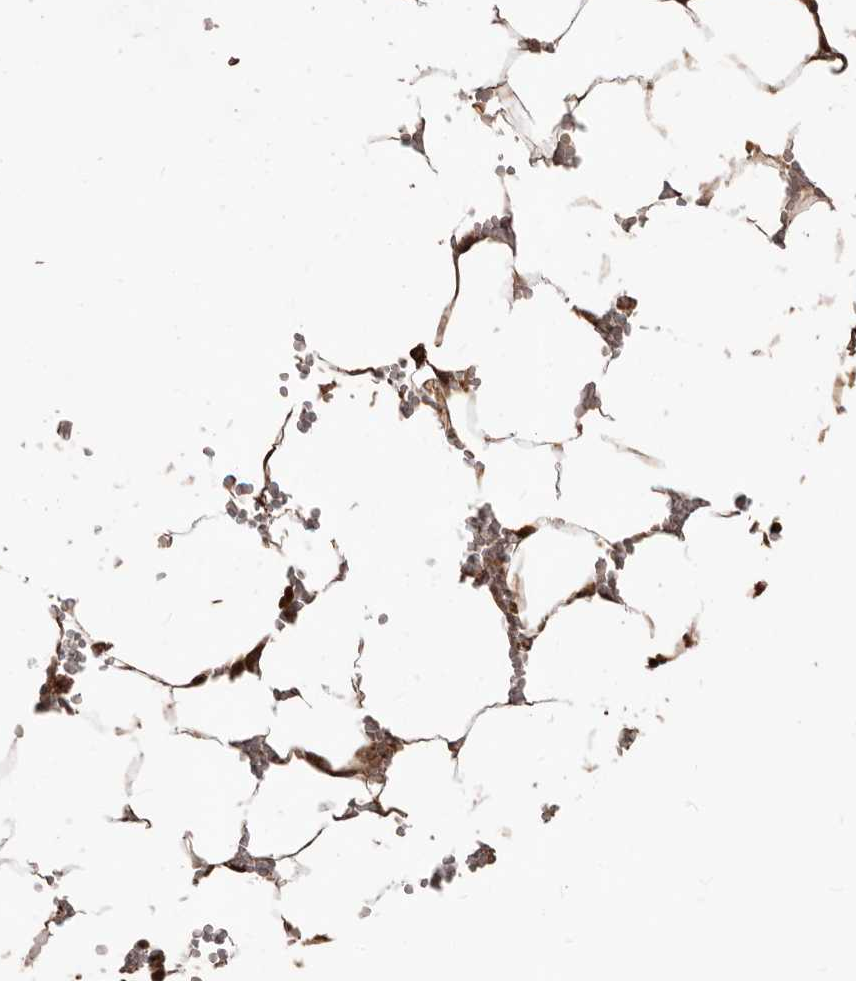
{"staining": {"intensity": "moderate", "quantity": "25%-75%", "location": "cytoplasmic/membranous,nuclear"}, "tissue": "bone marrow", "cell_type": "Hematopoietic cells", "image_type": "normal", "snomed": [{"axis": "morphology", "description": "Normal tissue, NOS"}, {"axis": "topography", "description": "Bone marrow"}], "caption": "Immunohistochemical staining of unremarkable bone marrow exhibits medium levels of moderate cytoplasmic/membranous,nuclear positivity in about 25%-75% of hematopoietic cells. Nuclei are stained in blue.", "gene": "MTO1", "patient": {"sex": "male", "age": 70}}